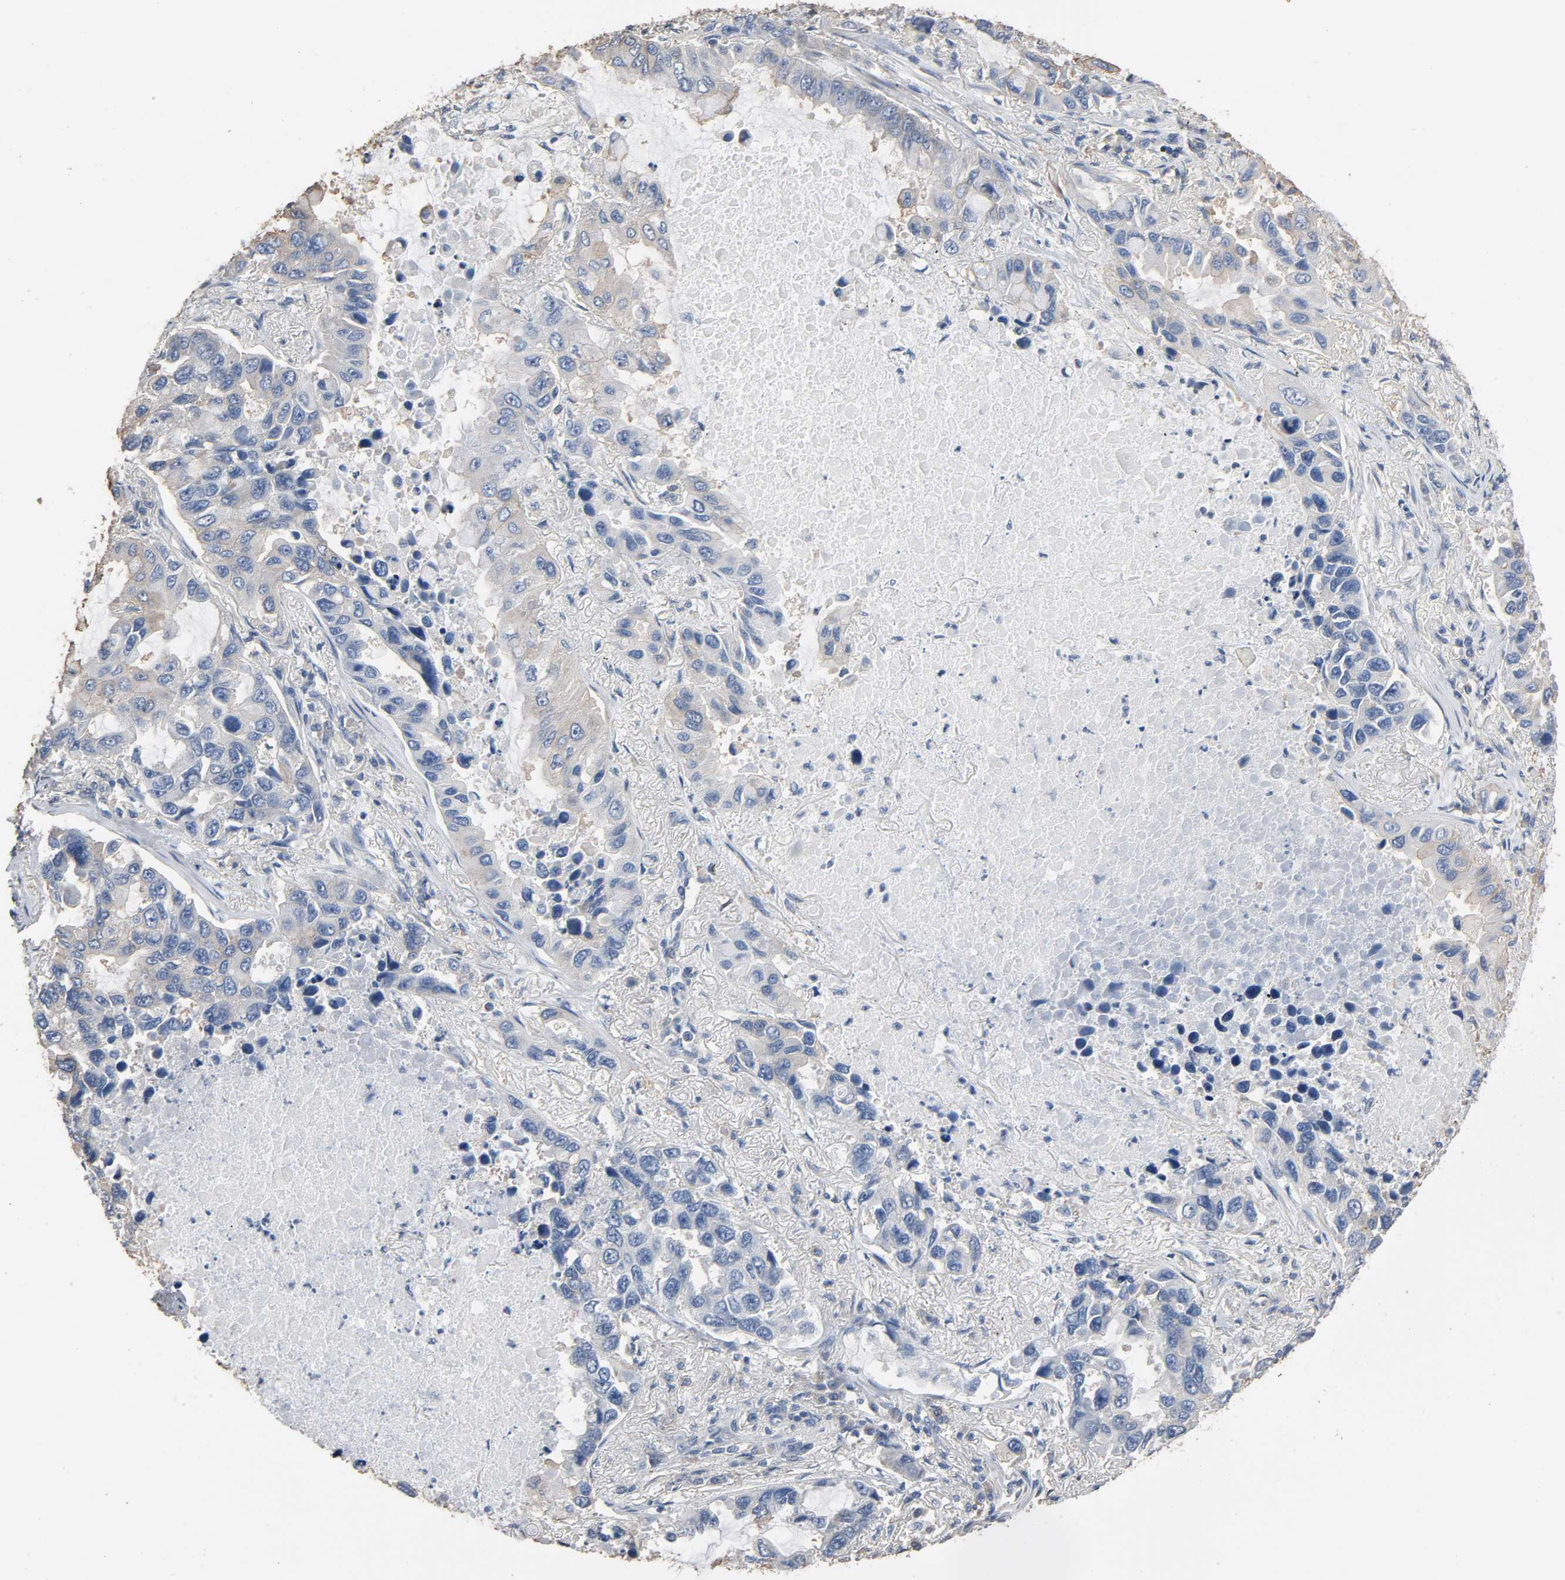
{"staining": {"intensity": "weak", "quantity": "<25%", "location": "cytoplasmic/membranous"}, "tissue": "lung cancer", "cell_type": "Tumor cells", "image_type": "cancer", "snomed": [{"axis": "morphology", "description": "Adenocarcinoma, NOS"}, {"axis": "topography", "description": "Lung"}], "caption": "IHC histopathology image of neoplastic tissue: adenocarcinoma (lung) stained with DAB (3,3'-diaminobenzidine) reveals no significant protein staining in tumor cells. (Brightfield microscopy of DAB (3,3'-diaminobenzidine) immunohistochemistry at high magnification).", "gene": "SOX6", "patient": {"sex": "male", "age": 64}}